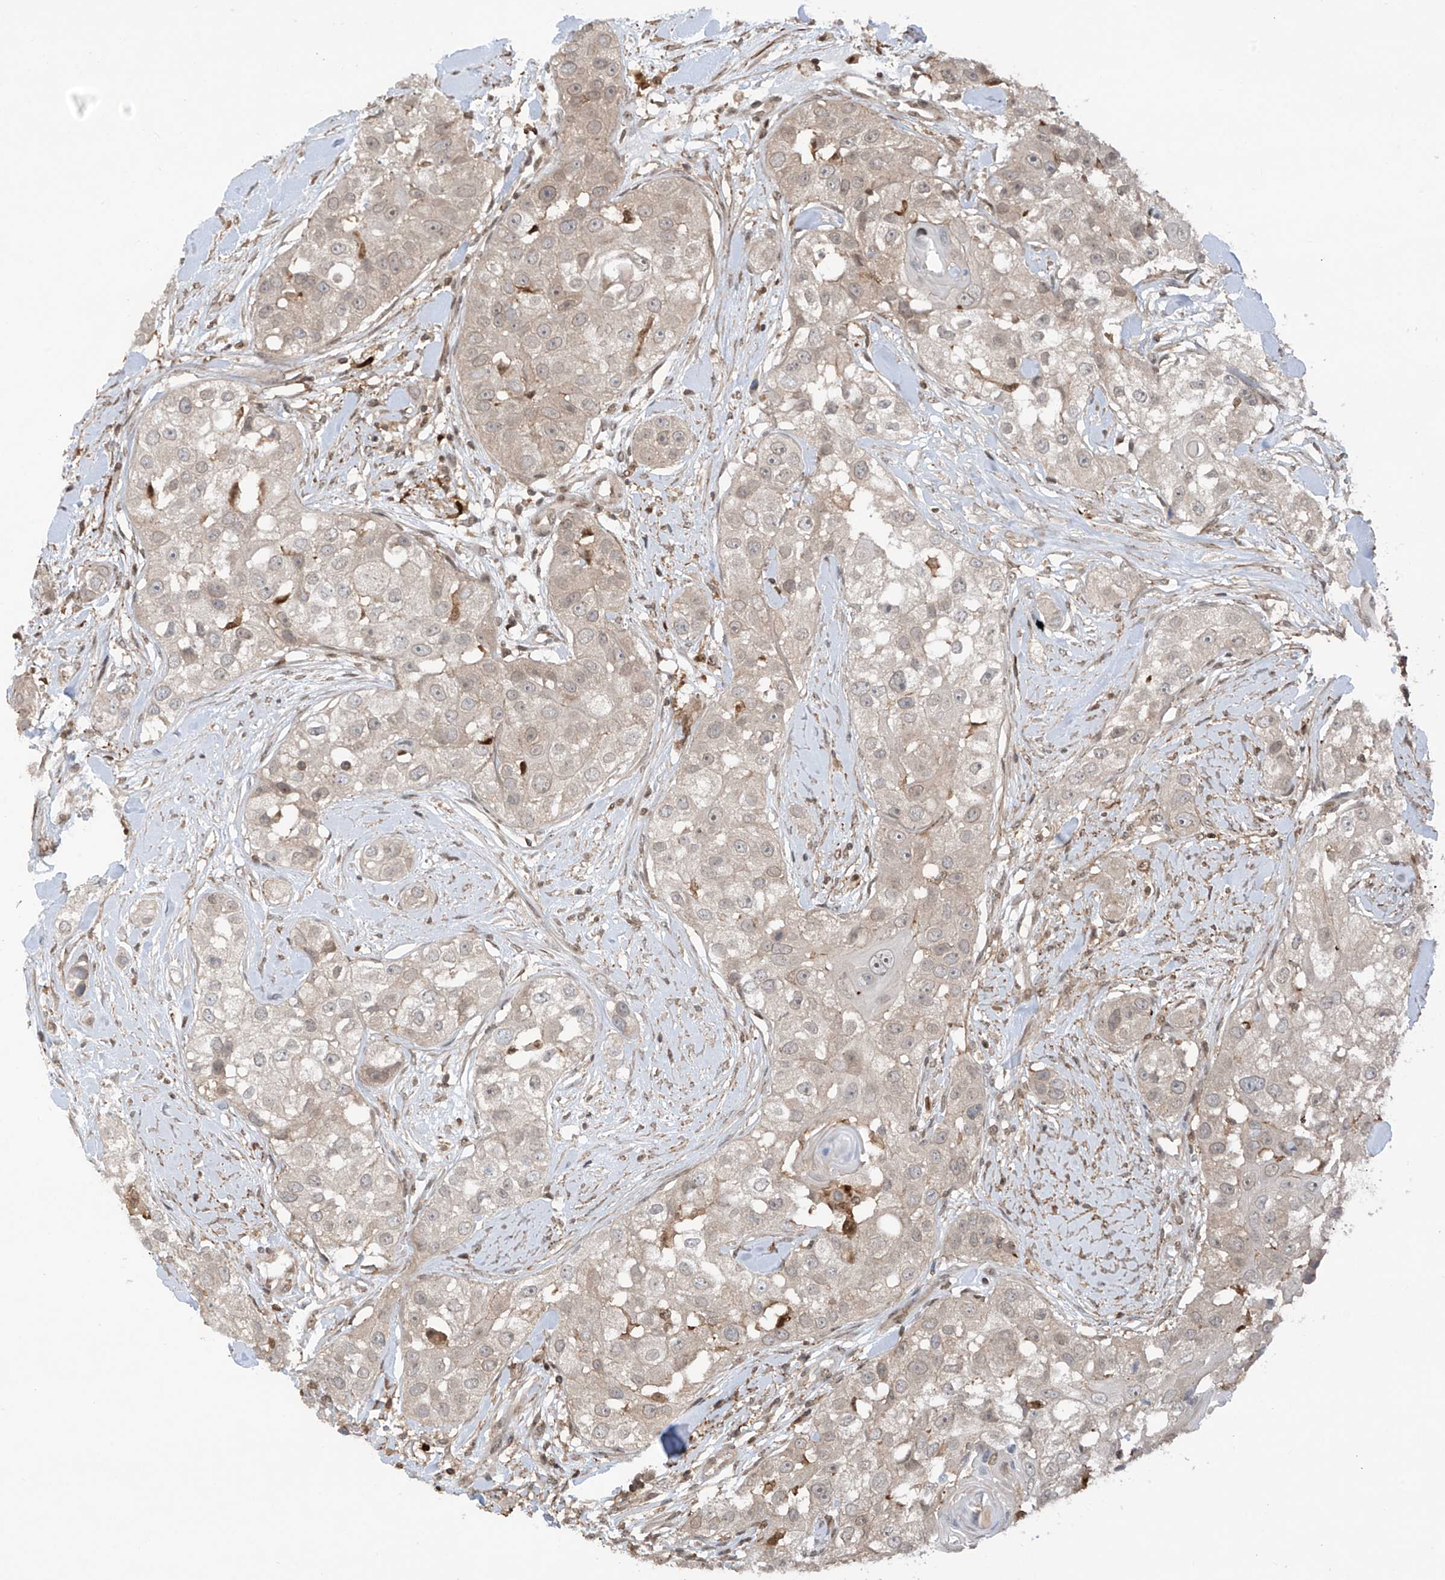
{"staining": {"intensity": "negative", "quantity": "none", "location": "none"}, "tissue": "head and neck cancer", "cell_type": "Tumor cells", "image_type": "cancer", "snomed": [{"axis": "morphology", "description": "Normal tissue, NOS"}, {"axis": "morphology", "description": "Squamous cell carcinoma, NOS"}, {"axis": "topography", "description": "Skeletal muscle"}, {"axis": "topography", "description": "Head-Neck"}], "caption": "High magnification brightfield microscopy of head and neck cancer (squamous cell carcinoma) stained with DAB (3,3'-diaminobenzidine) (brown) and counterstained with hematoxylin (blue): tumor cells show no significant positivity. Nuclei are stained in blue.", "gene": "REPIN1", "patient": {"sex": "male", "age": 51}}